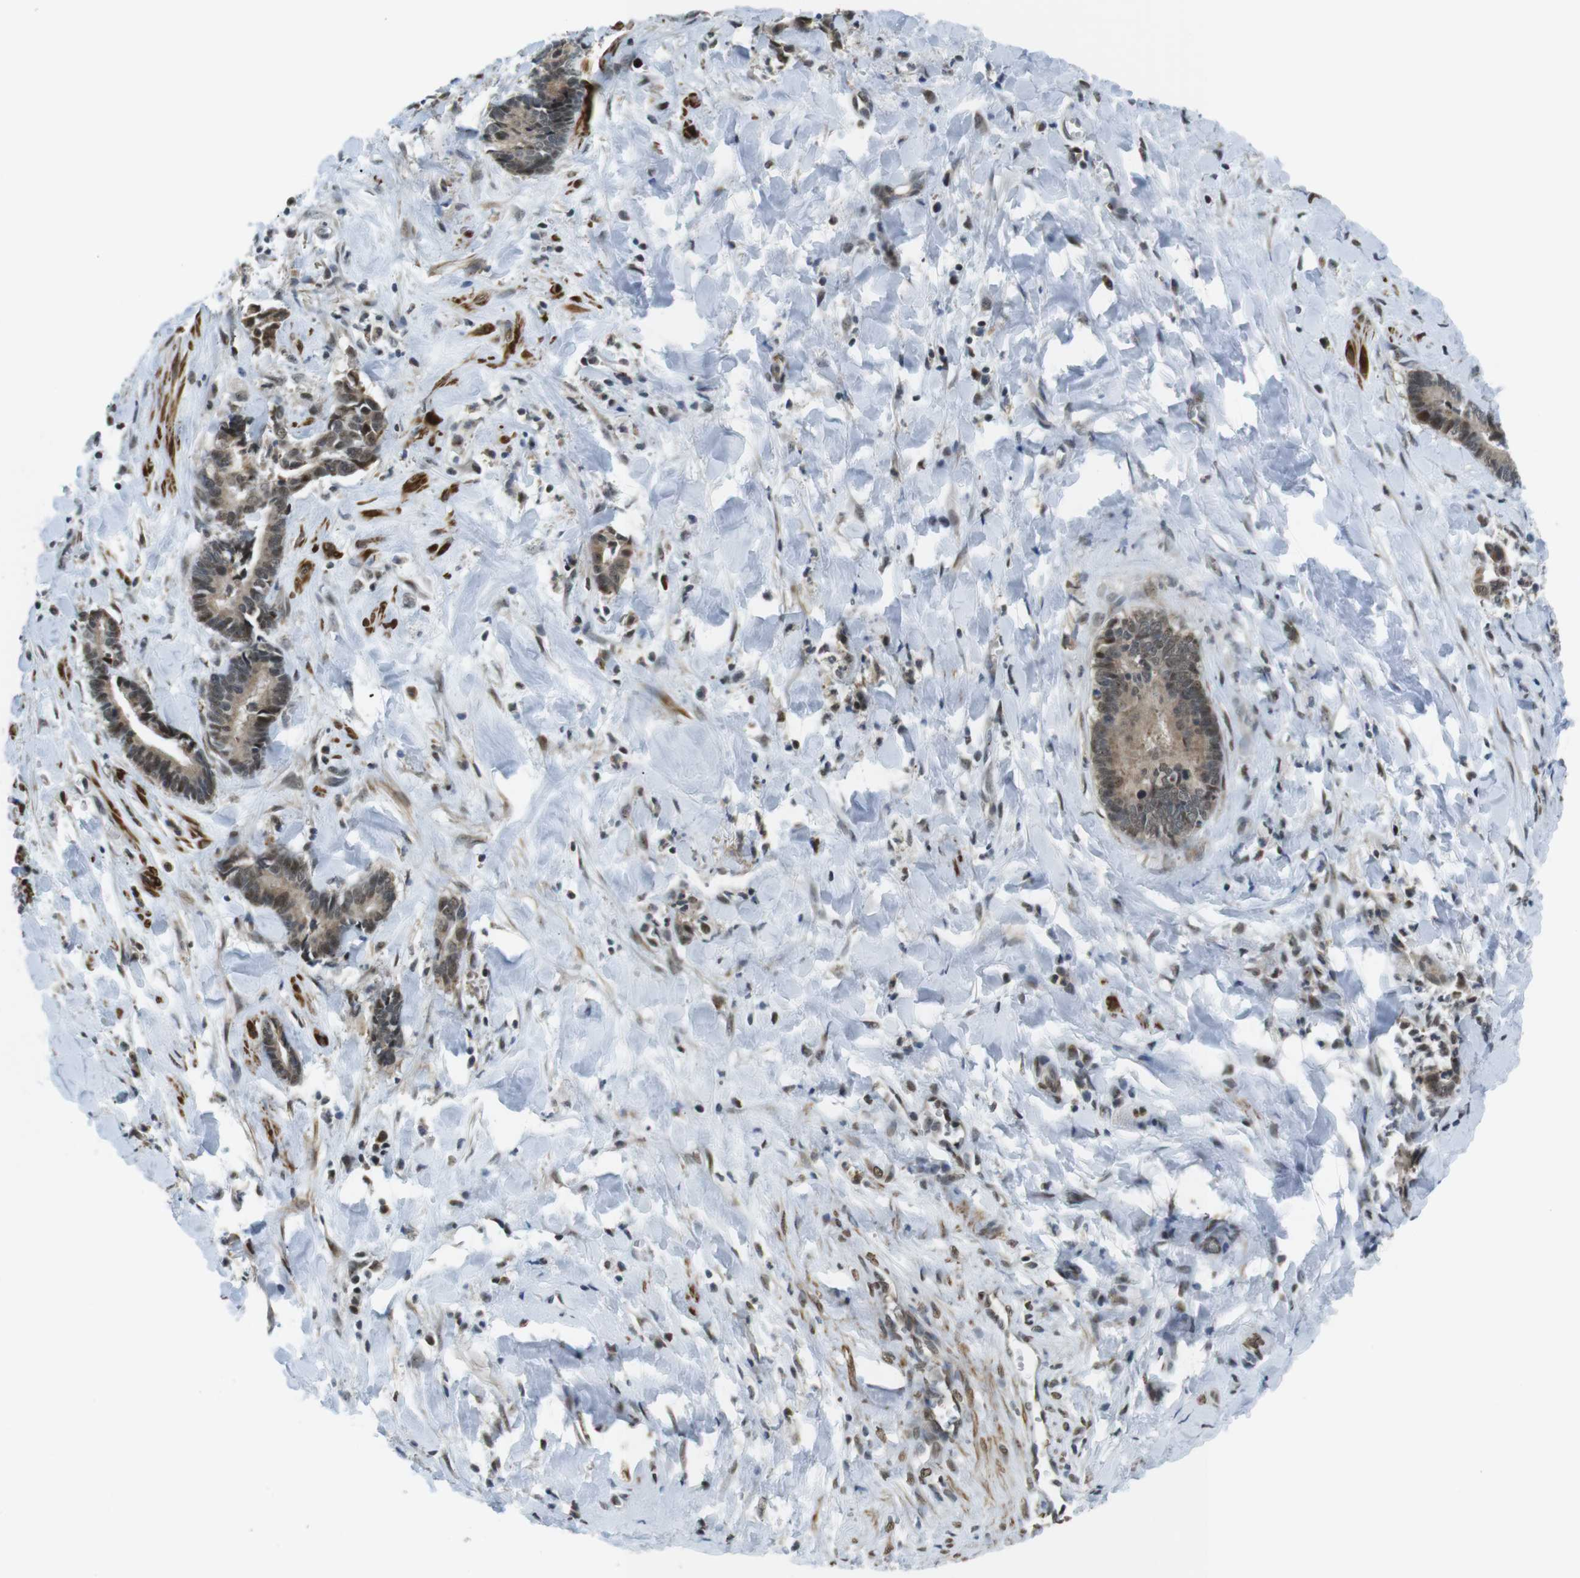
{"staining": {"intensity": "weak", "quantity": ">75%", "location": "cytoplasmic/membranous,nuclear"}, "tissue": "cervical cancer", "cell_type": "Tumor cells", "image_type": "cancer", "snomed": [{"axis": "morphology", "description": "Adenocarcinoma, NOS"}, {"axis": "topography", "description": "Cervix"}], "caption": "Cervical cancer (adenocarcinoma) tissue demonstrates weak cytoplasmic/membranous and nuclear staining in about >75% of tumor cells", "gene": "USP7", "patient": {"sex": "female", "age": 44}}